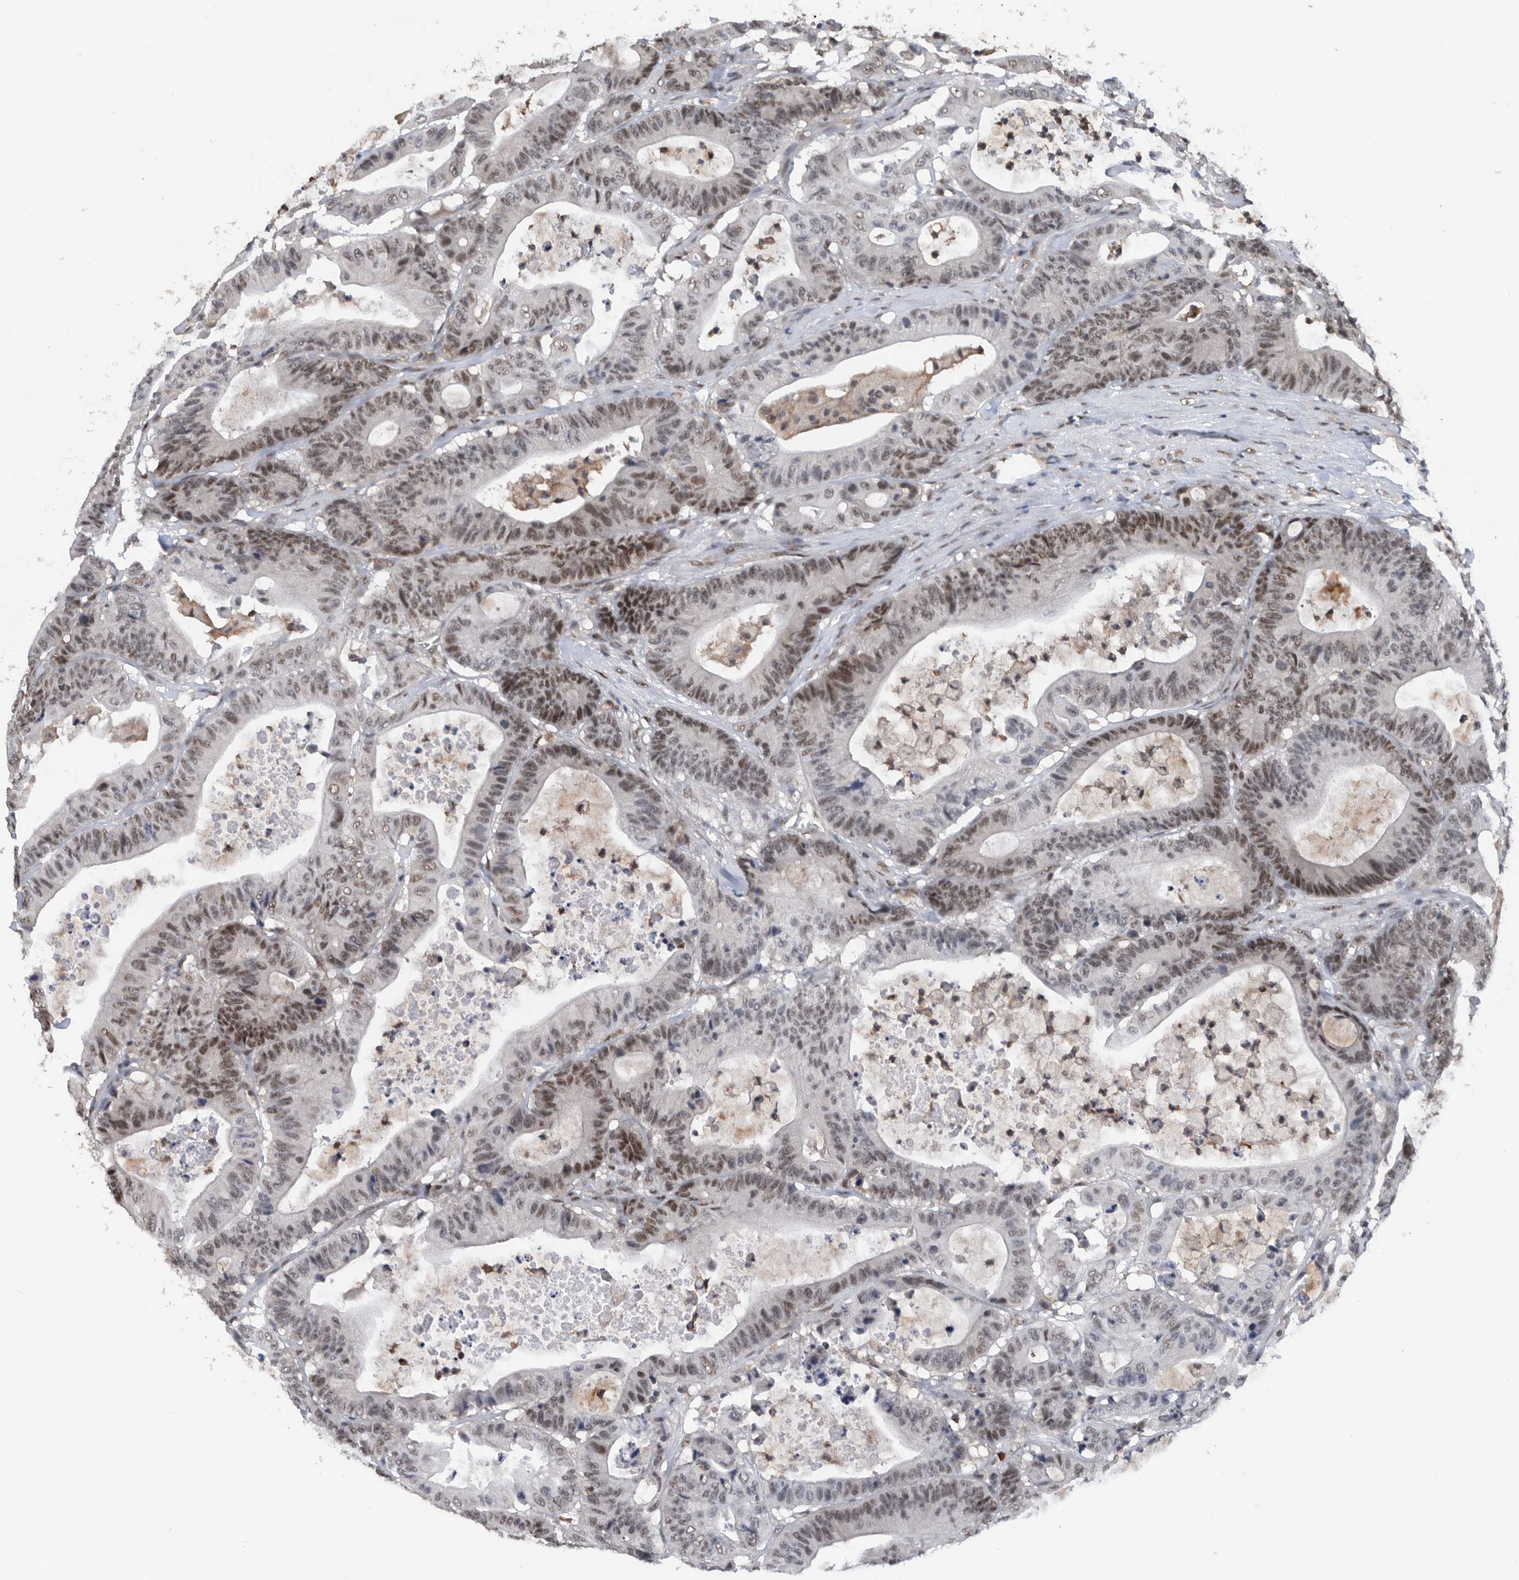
{"staining": {"intensity": "moderate", "quantity": "<25%", "location": "nuclear"}, "tissue": "colorectal cancer", "cell_type": "Tumor cells", "image_type": "cancer", "snomed": [{"axis": "morphology", "description": "Adenocarcinoma, NOS"}, {"axis": "topography", "description": "Colon"}], "caption": "There is low levels of moderate nuclear expression in tumor cells of colorectal cancer (adenocarcinoma), as demonstrated by immunohistochemical staining (brown color).", "gene": "ZNF260", "patient": {"sex": "female", "age": 84}}